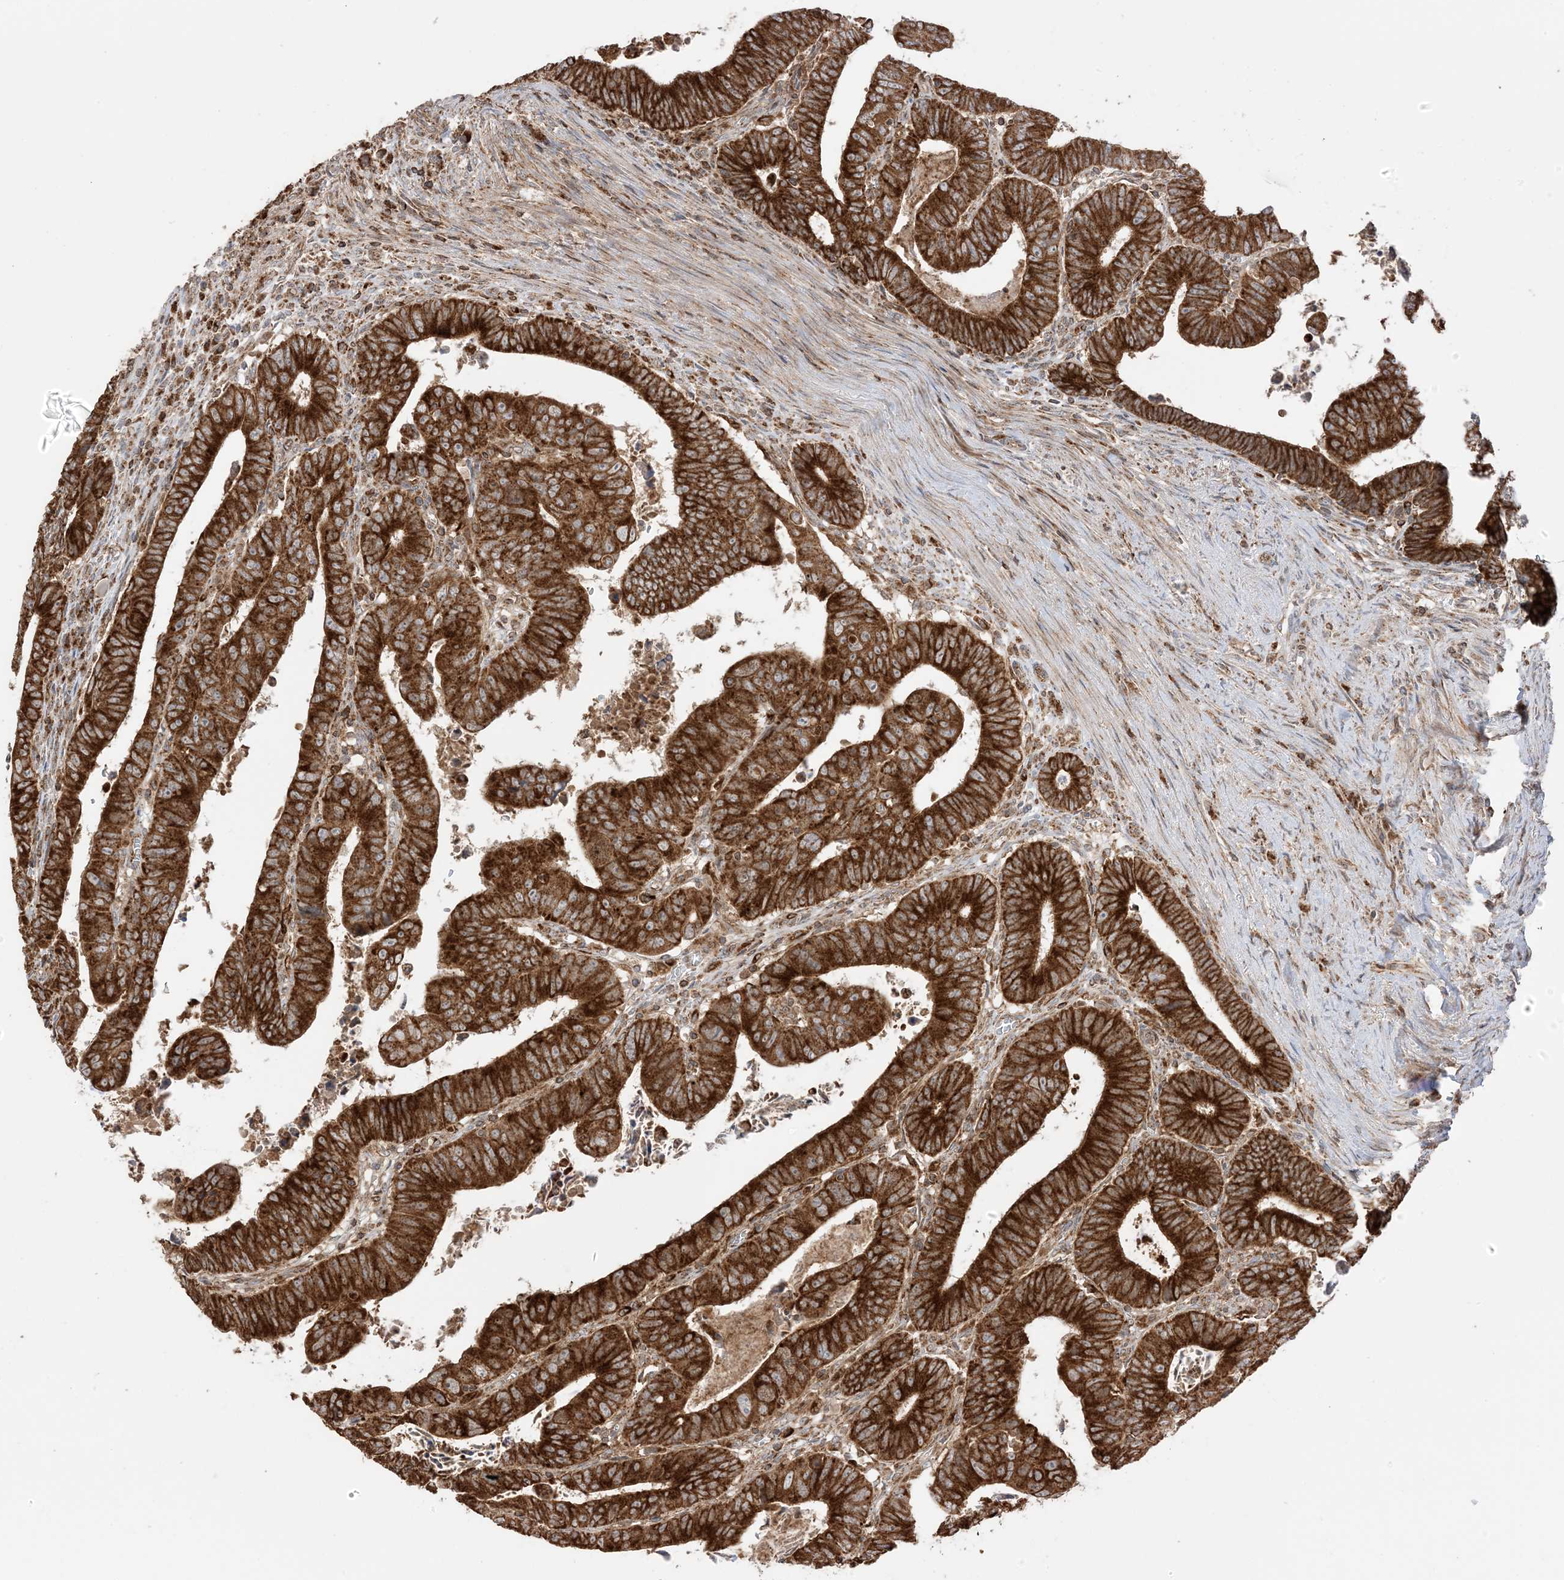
{"staining": {"intensity": "strong", "quantity": ">75%", "location": "cytoplasmic/membranous"}, "tissue": "colorectal cancer", "cell_type": "Tumor cells", "image_type": "cancer", "snomed": [{"axis": "morphology", "description": "Normal tissue, NOS"}, {"axis": "morphology", "description": "Adenocarcinoma, NOS"}, {"axis": "topography", "description": "Rectum"}], "caption": "Brown immunohistochemical staining in human adenocarcinoma (colorectal) shows strong cytoplasmic/membranous staining in approximately >75% of tumor cells. Nuclei are stained in blue.", "gene": "N4BP3", "patient": {"sex": "female", "age": 65}}